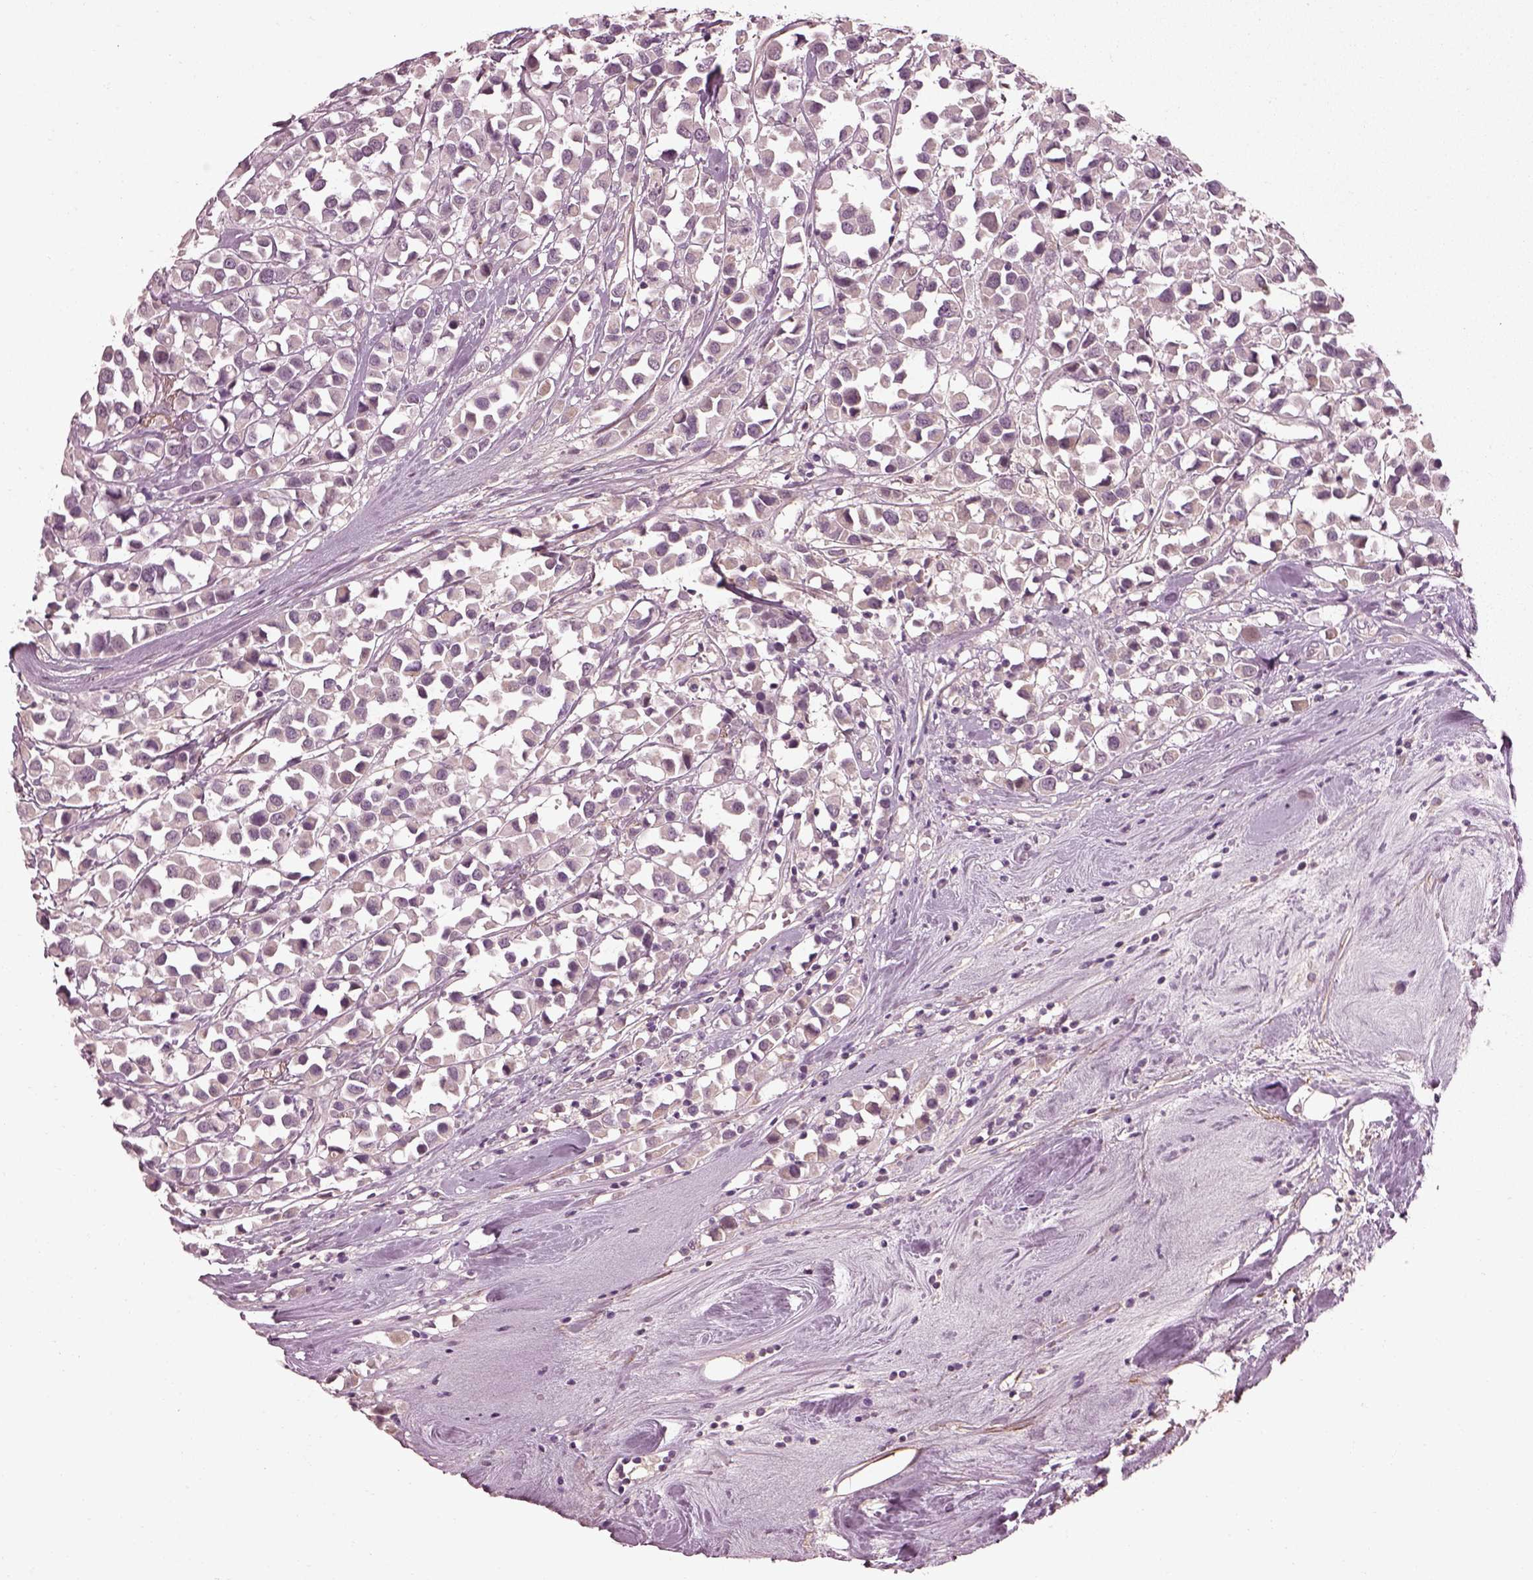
{"staining": {"intensity": "negative", "quantity": "none", "location": "none"}, "tissue": "breast cancer", "cell_type": "Tumor cells", "image_type": "cancer", "snomed": [{"axis": "morphology", "description": "Duct carcinoma"}, {"axis": "topography", "description": "Breast"}], "caption": "Immunohistochemical staining of breast cancer (intraductal carcinoma) demonstrates no significant expression in tumor cells.", "gene": "EFEMP1", "patient": {"sex": "female", "age": 61}}